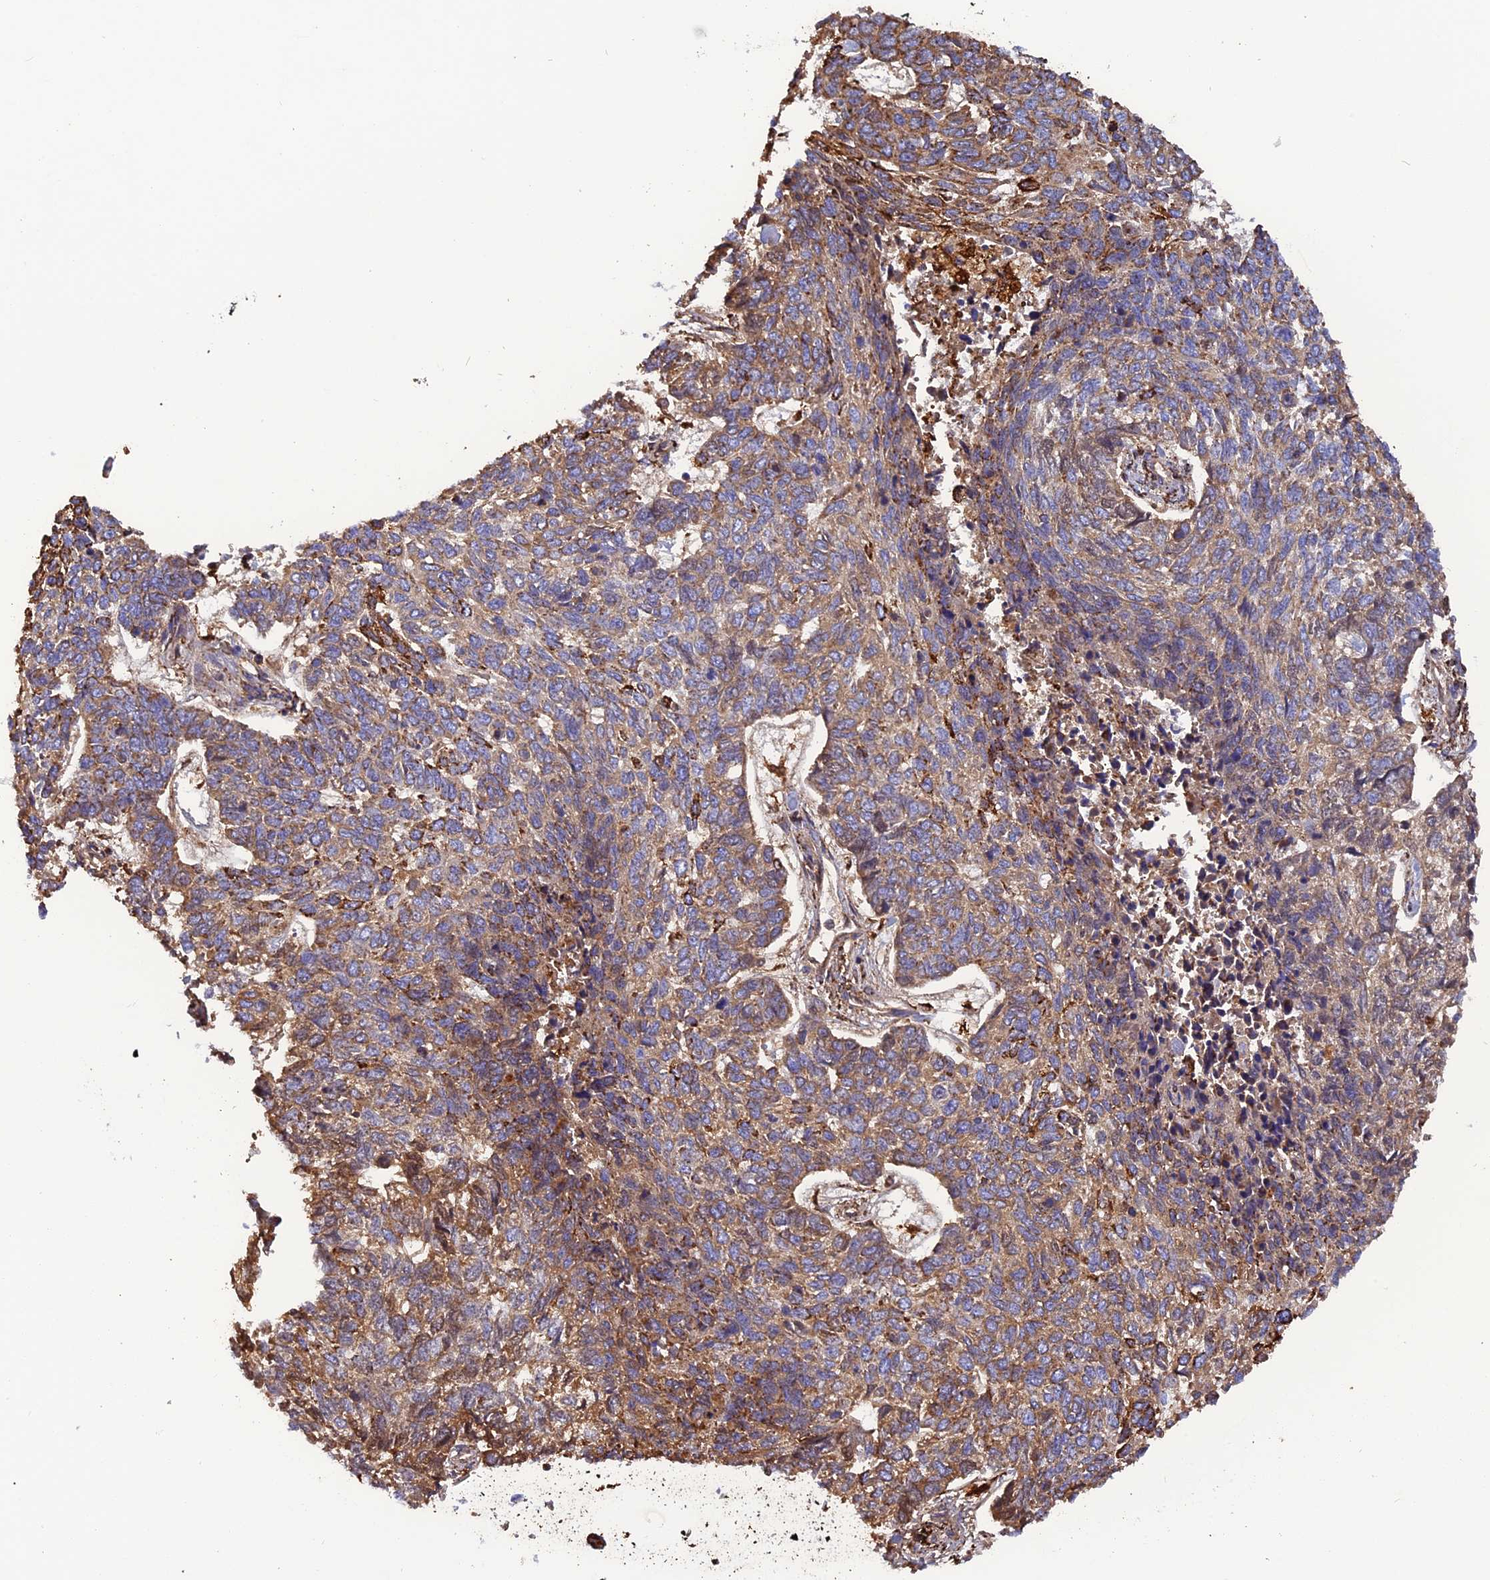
{"staining": {"intensity": "moderate", "quantity": ">75%", "location": "cytoplasmic/membranous"}, "tissue": "skin cancer", "cell_type": "Tumor cells", "image_type": "cancer", "snomed": [{"axis": "morphology", "description": "Basal cell carcinoma"}, {"axis": "topography", "description": "Skin"}], "caption": "Skin cancer (basal cell carcinoma) stained for a protein (brown) reveals moderate cytoplasmic/membranous positive expression in about >75% of tumor cells.", "gene": "KCNG1", "patient": {"sex": "female", "age": 65}}